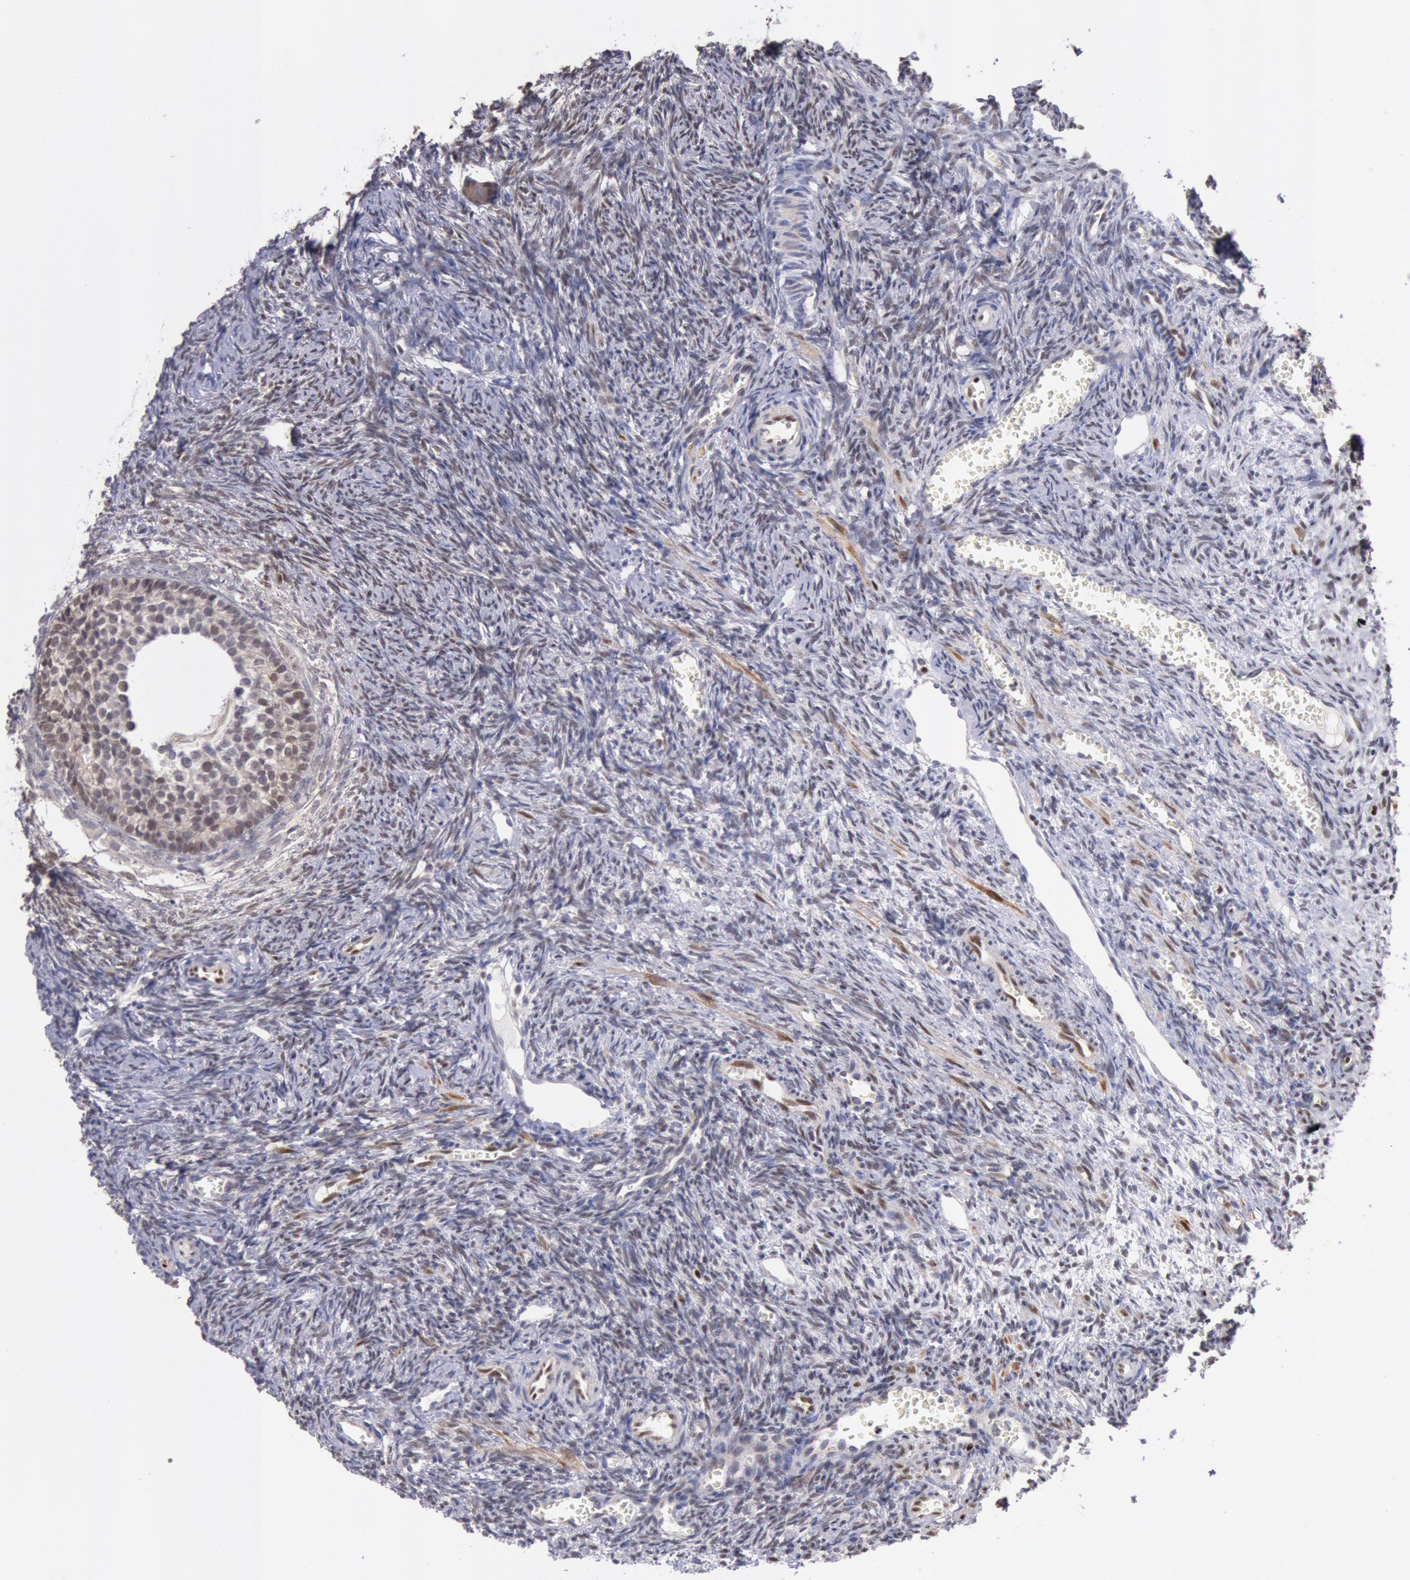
{"staining": {"intensity": "weak", "quantity": ">75%", "location": "cytoplasmic/membranous"}, "tissue": "ovary", "cell_type": "Follicle cells", "image_type": "normal", "snomed": [{"axis": "morphology", "description": "Normal tissue, NOS"}, {"axis": "topography", "description": "Ovary"}], "caption": "This photomicrograph reveals immunohistochemistry (IHC) staining of normal ovary, with low weak cytoplasmic/membranous expression in about >75% of follicle cells.", "gene": "RPS6KA5", "patient": {"sex": "female", "age": 27}}